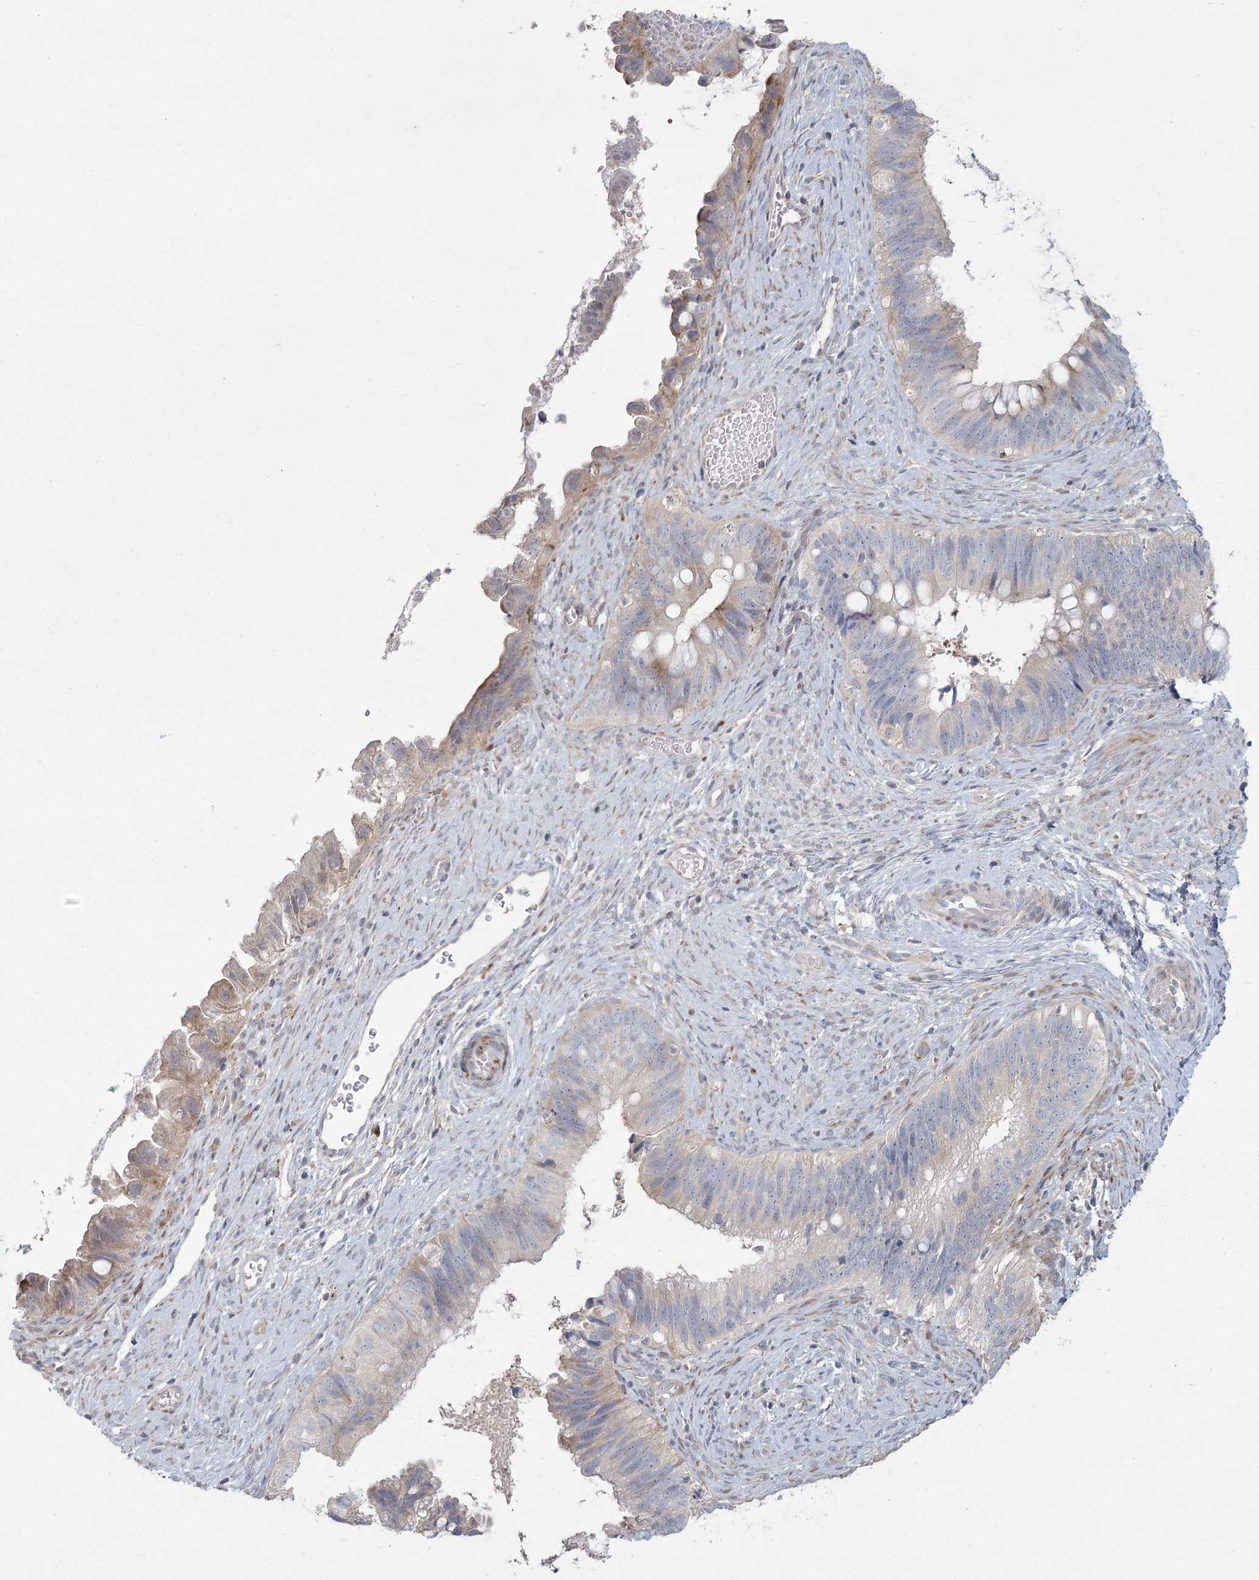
{"staining": {"intensity": "moderate", "quantity": "<25%", "location": "cytoplasmic/membranous"}, "tissue": "cervical cancer", "cell_type": "Tumor cells", "image_type": "cancer", "snomed": [{"axis": "morphology", "description": "Adenocarcinoma, NOS"}, {"axis": "topography", "description": "Cervix"}], "caption": "Immunohistochemistry (IHC) (DAB) staining of cervical cancer (adenocarcinoma) displays moderate cytoplasmic/membranous protein positivity in about <25% of tumor cells.", "gene": "FAM110C", "patient": {"sex": "female", "age": 42}}